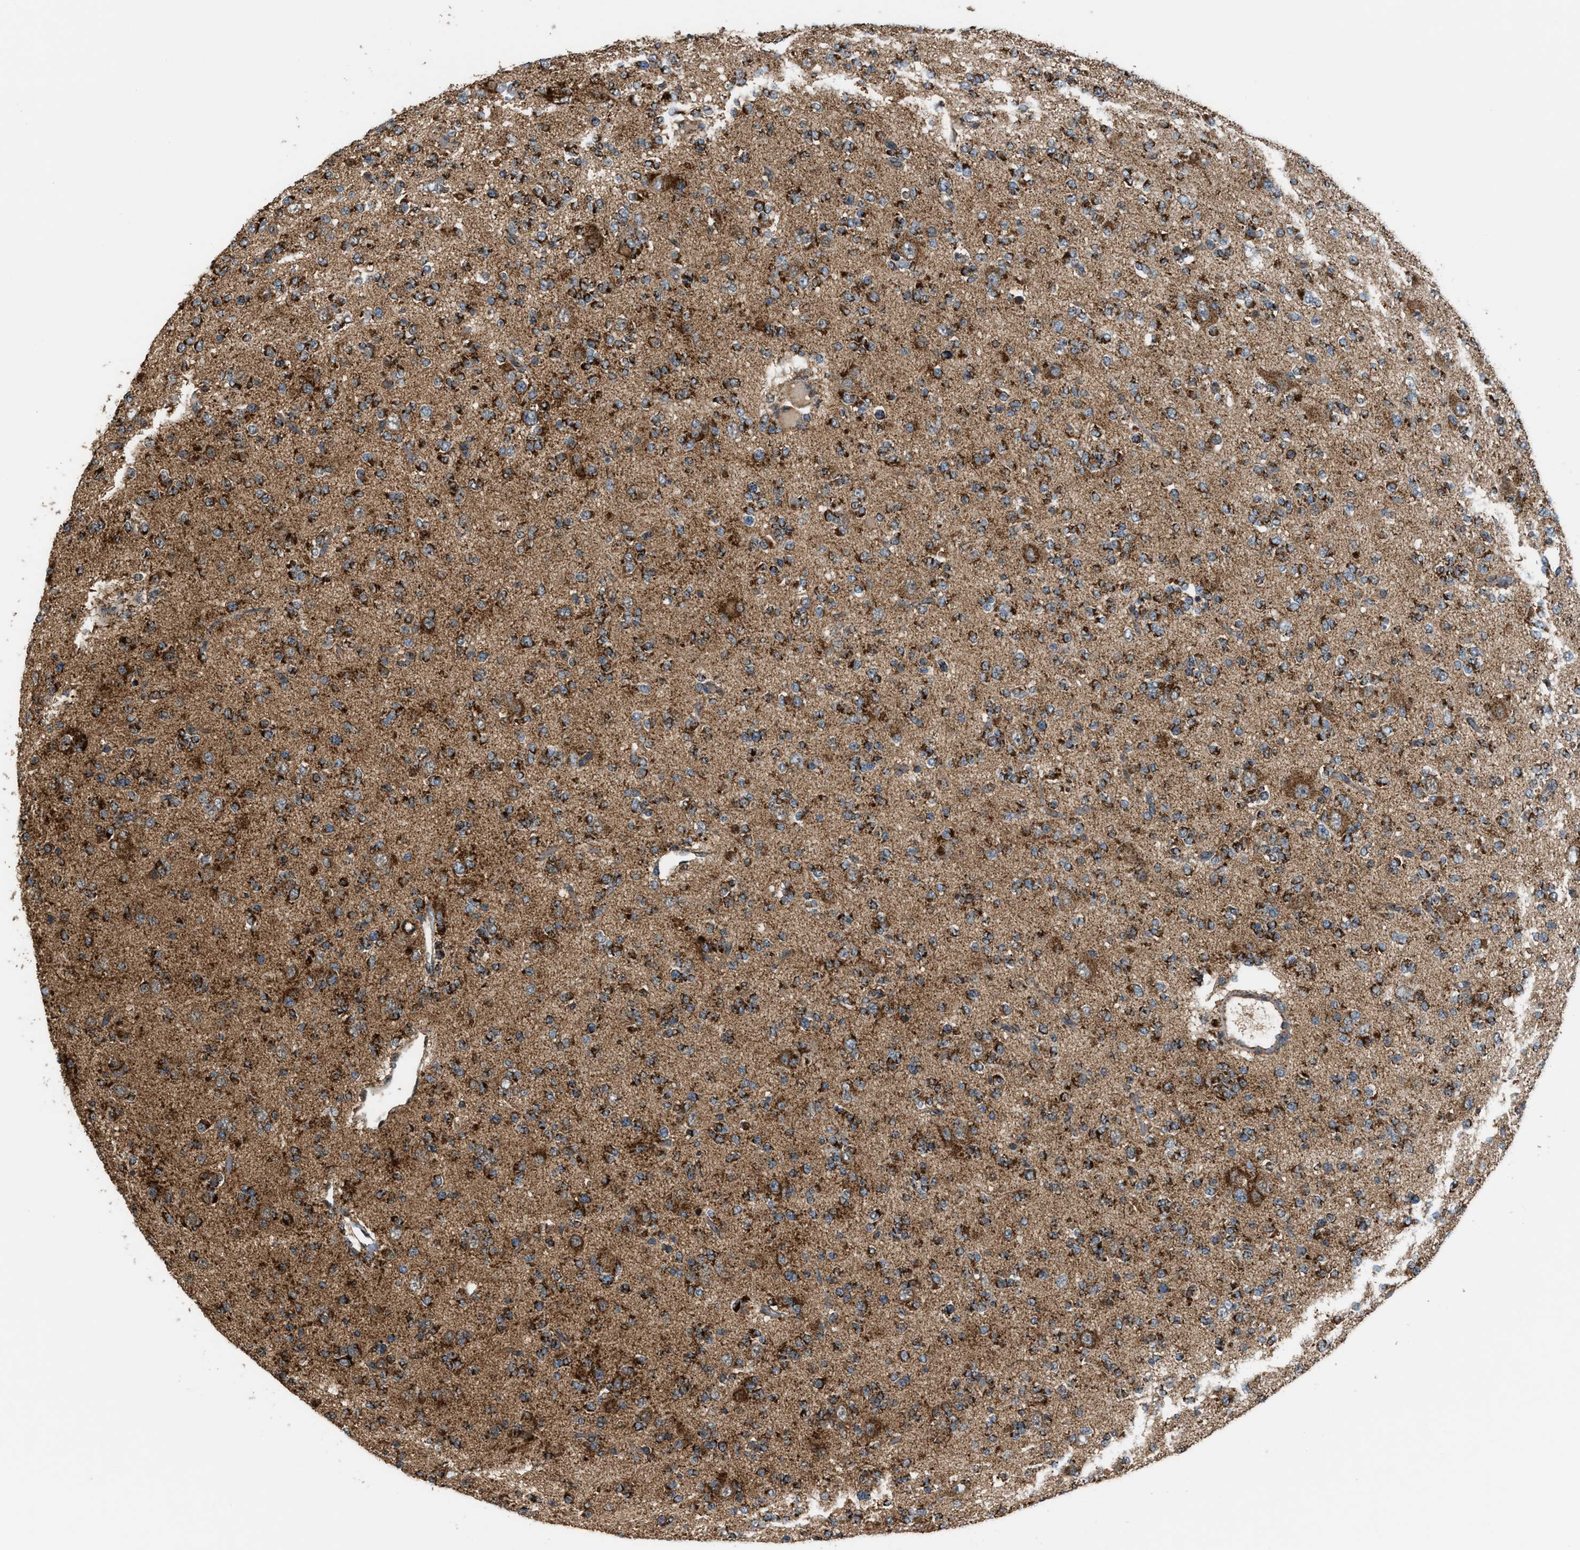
{"staining": {"intensity": "strong", "quantity": ">75%", "location": "cytoplasmic/membranous"}, "tissue": "glioma", "cell_type": "Tumor cells", "image_type": "cancer", "snomed": [{"axis": "morphology", "description": "Glioma, malignant, Low grade"}, {"axis": "topography", "description": "Brain"}], "caption": "Immunohistochemistry (DAB) staining of glioma demonstrates strong cytoplasmic/membranous protein positivity in approximately >75% of tumor cells.", "gene": "SGSM2", "patient": {"sex": "male", "age": 38}}